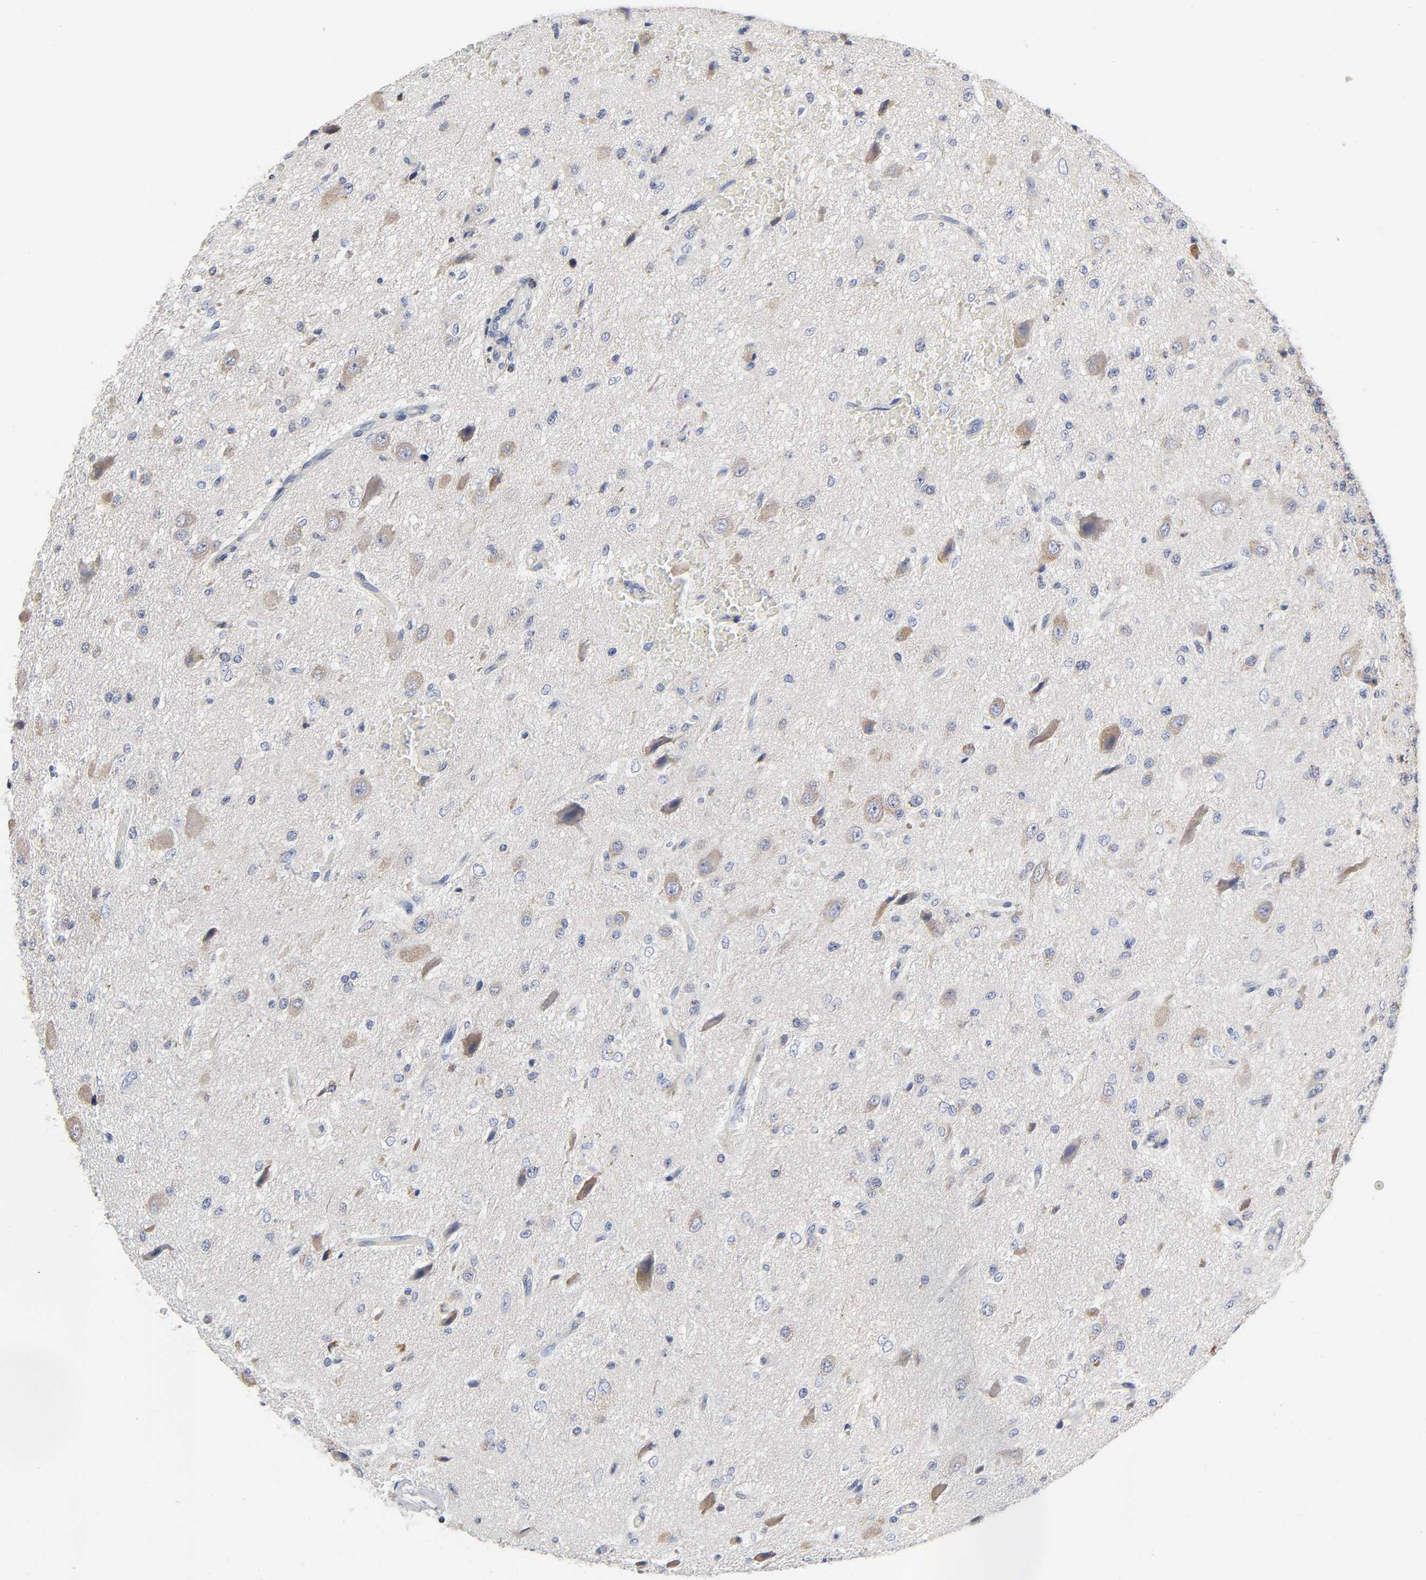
{"staining": {"intensity": "weak", "quantity": "25%-75%", "location": "cytoplasmic/membranous"}, "tissue": "glioma", "cell_type": "Tumor cells", "image_type": "cancer", "snomed": [{"axis": "morphology", "description": "Glioma, malignant, High grade"}, {"axis": "topography", "description": "pancreas cauda"}], "caption": "Malignant glioma (high-grade) stained for a protein (brown) demonstrates weak cytoplasmic/membranous positive staining in about 25%-75% of tumor cells.", "gene": "AOPEP", "patient": {"sex": "male", "age": 60}}